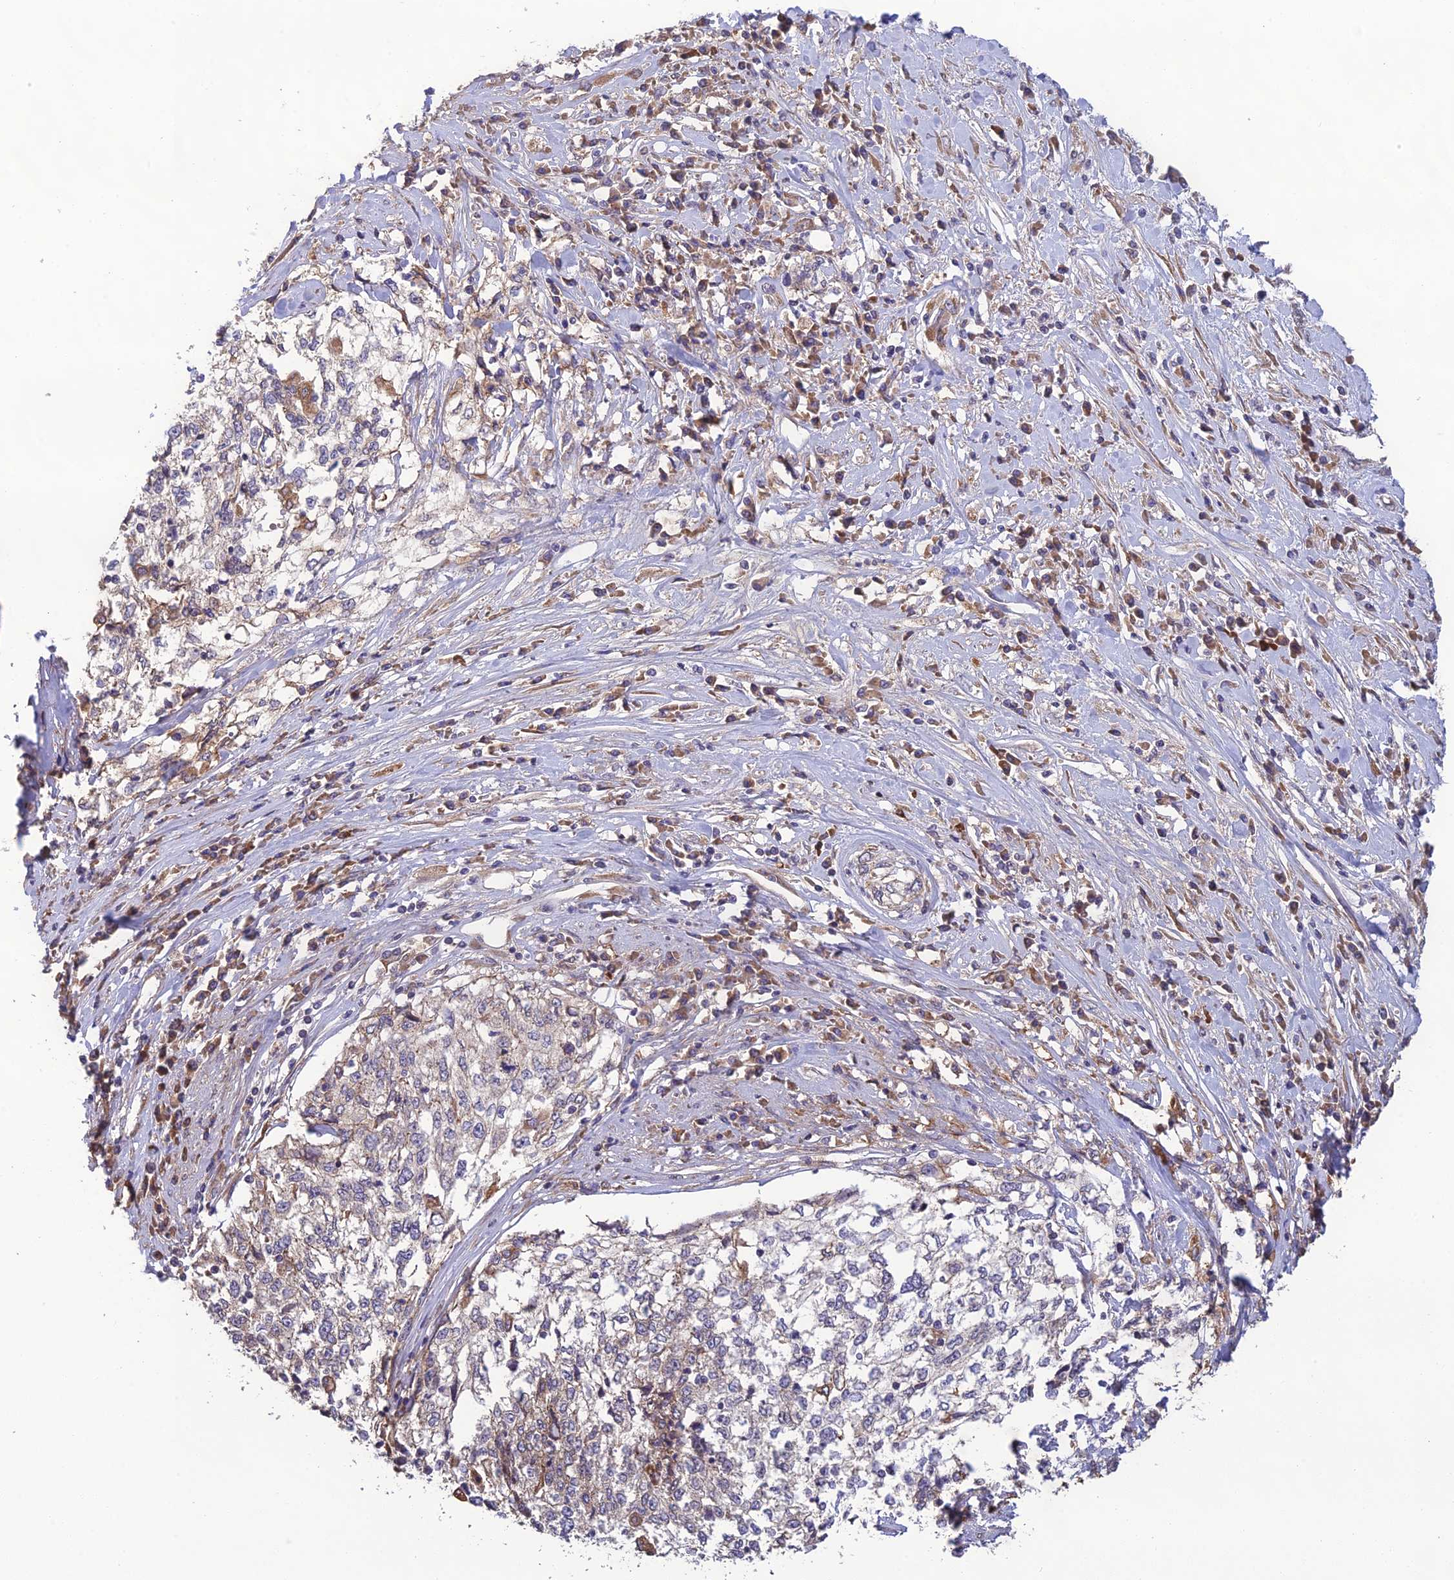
{"staining": {"intensity": "weak", "quantity": "<25%", "location": "cytoplasmic/membranous"}, "tissue": "cervical cancer", "cell_type": "Tumor cells", "image_type": "cancer", "snomed": [{"axis": "morphology", "description": "Squamous cell carcinoma, NOS"}, {"axis": "topography", "description": "Cervix"}], "caption": "A histopathology image of human squamous cell carcinoma (cervical) is negative for staining in tumor cells.", "gene": "MRNIP", "patient": {"sex": "female", "age": 57}}